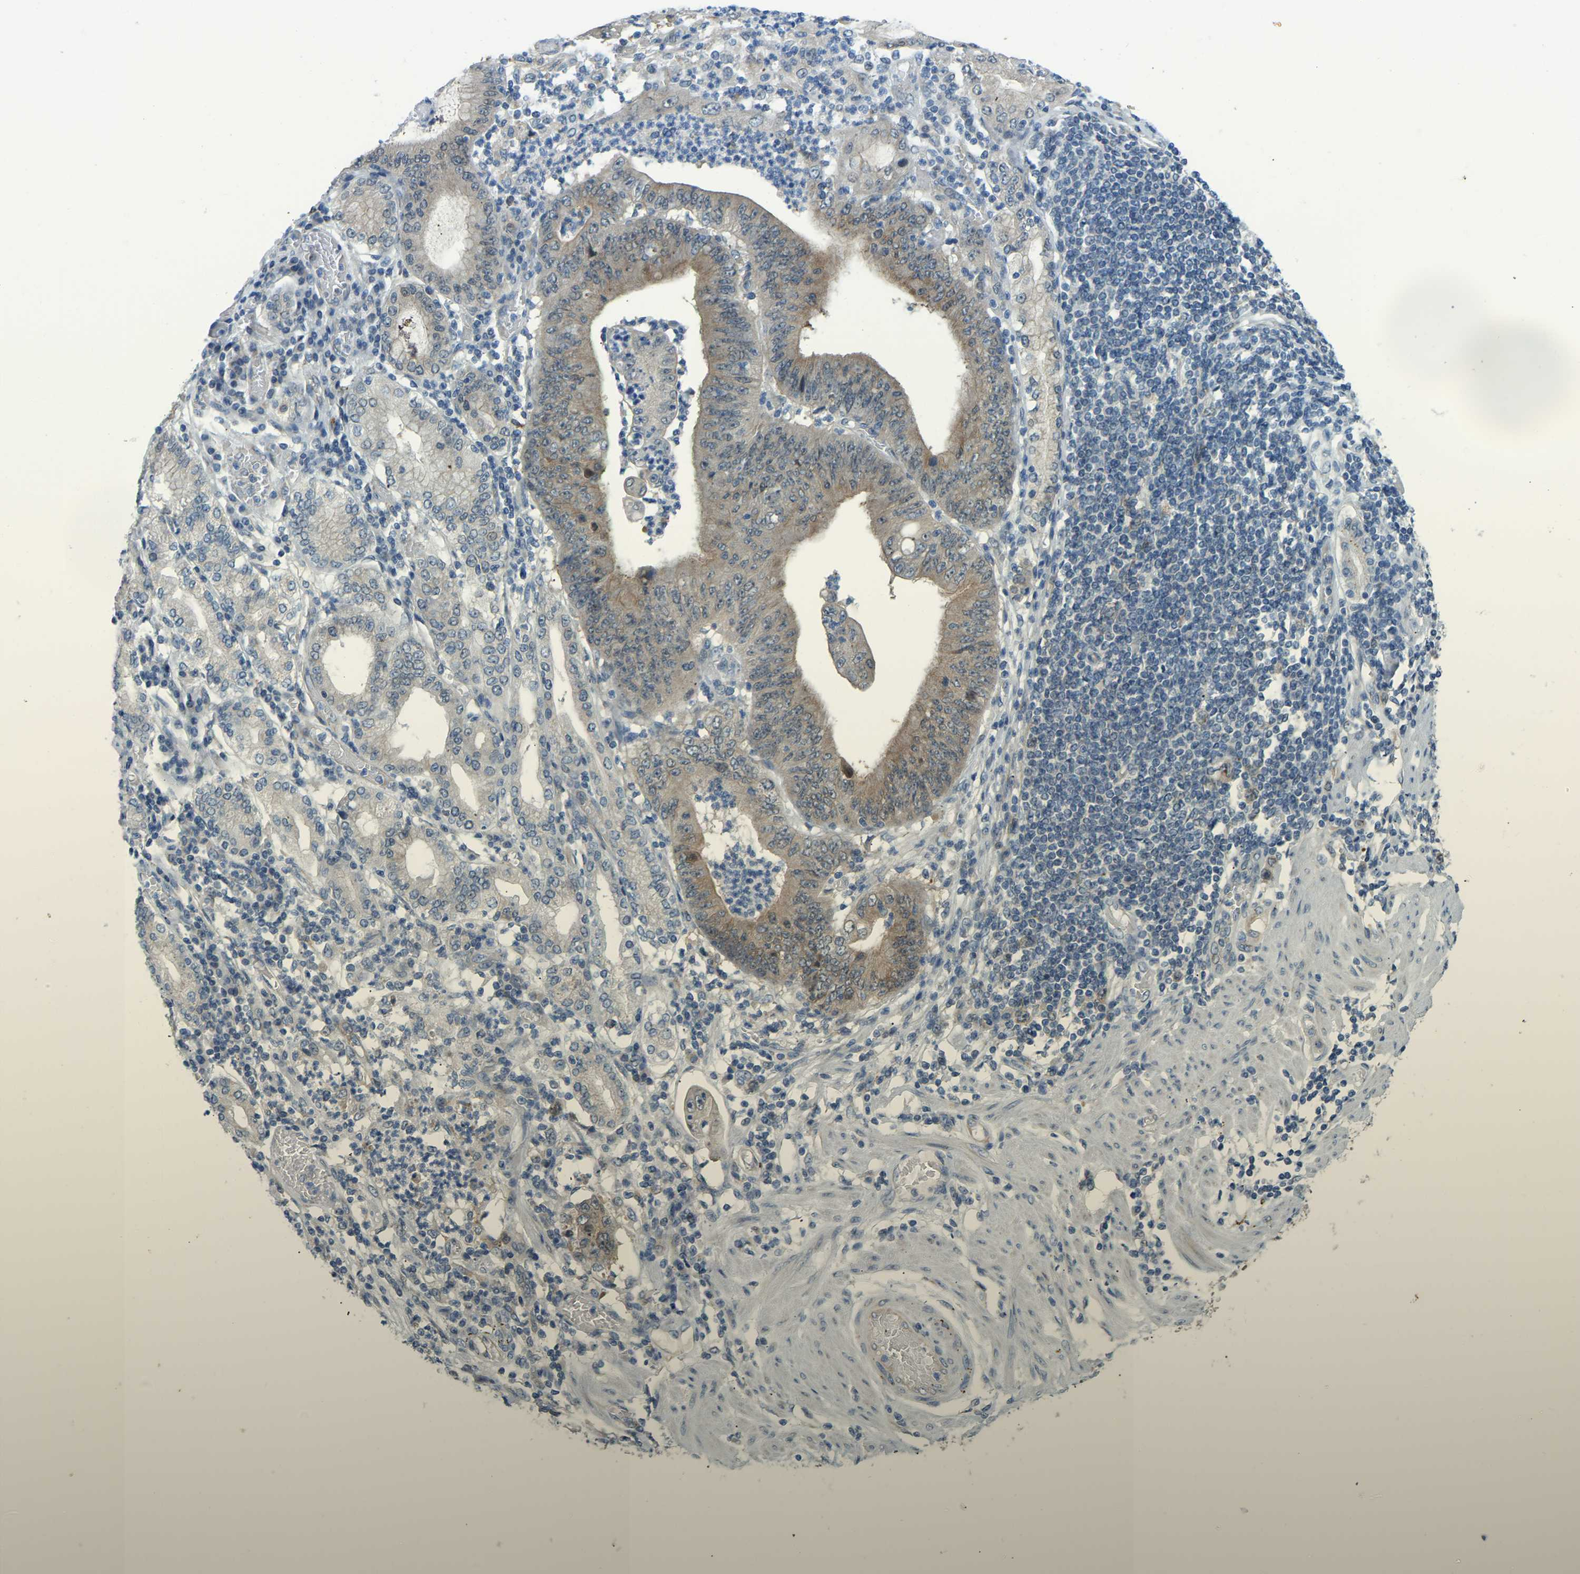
{"staining": {"intensity": "moderate", "quantity": "25%-75%", "location": "cytoplasmic/membranous"}, "tissue": "stomach cancer", "cell_type": "Tumor cells", "image_type": "cancer", "snomed": [{"axis": "morphology", "description": "Adenocarcinoma, NOS"}, {"axis": "topography", "description": "Stomach"}], "caption": "Moderate cytoplasmic/membranous positivity for a protein is appreciated in about 25%-75% of tumor cells of stomach cancer using IHC.", "gene": "NME8", "patient": {"sex": "female", "age": 73}}